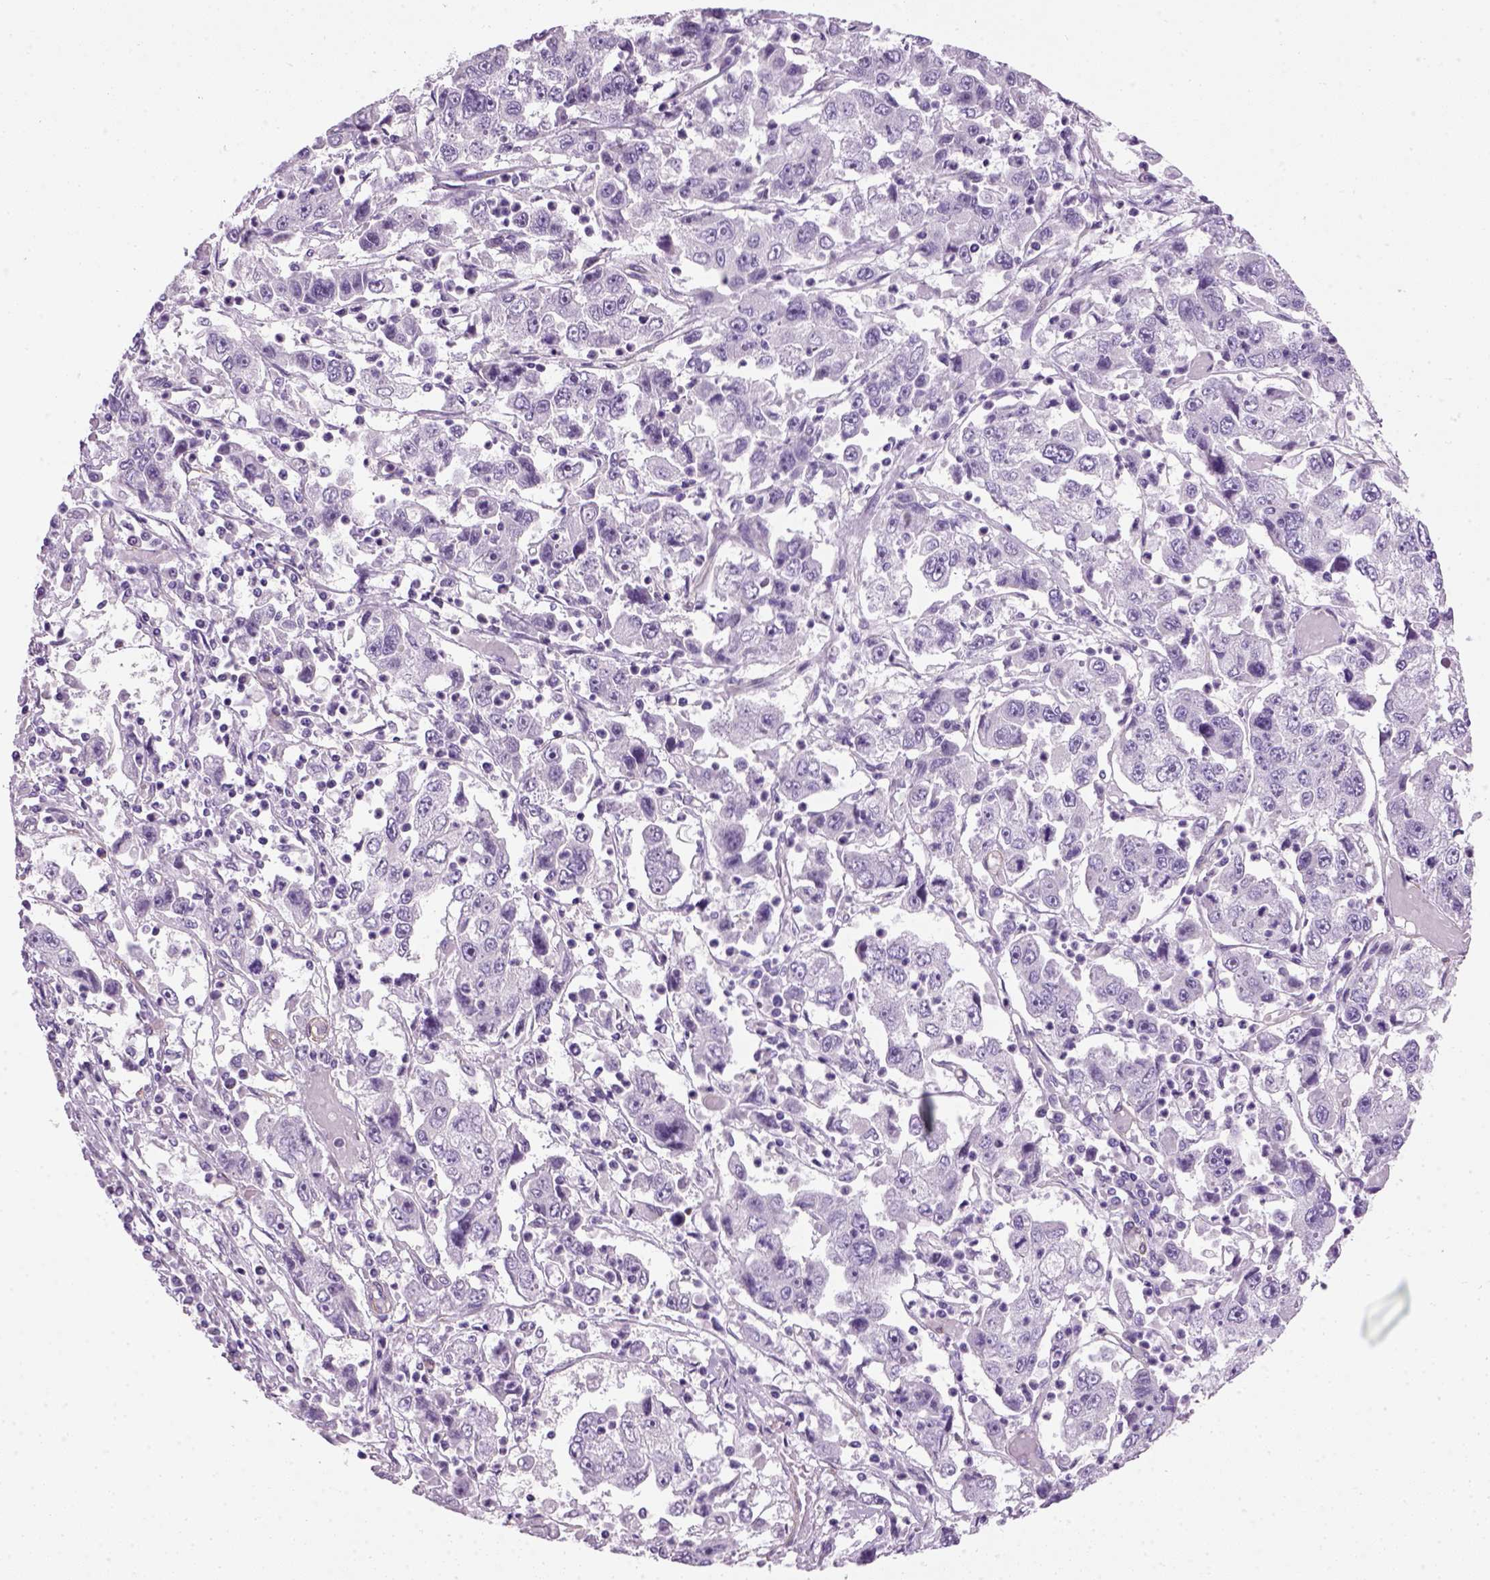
{"staining": {"intensity": "negative", "quantity": "none", "location": "none"}, "tissue": "cervical cancer", "cell_type": "Tumor cells", "image_type": "cancer", "snomed": [{"axis": "morphology", "description": "Squamous cell carcinoma, NOS"}, {"axis": "topography", "description": "Cervix"}], "caption": "This is an immunohistochemistry image of cervical squamous cell carcinoma. There is no positivity in tumor cells.", "gene": "FAM161A", "patient": {"sex": "female", "age": 36}}